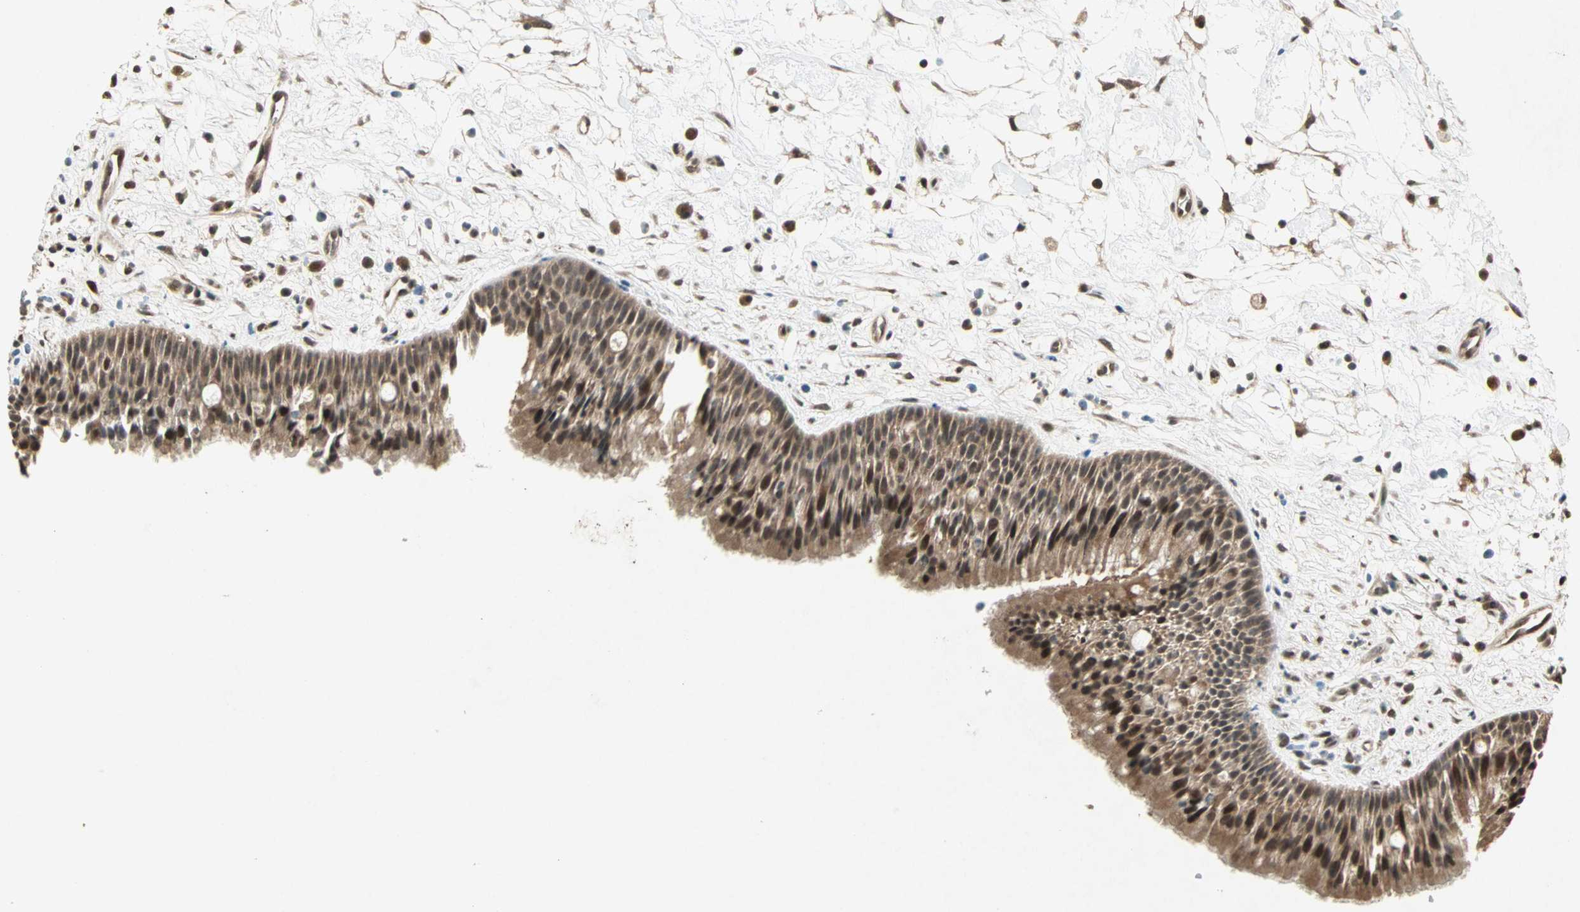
{"staining": {"intensity": "moderate", "quantity": ">75%", "location": "cytoplasmic/membranous,nuclear"}, "tissue": "nasopharynx", "cell_type": "Respiratory epithelial cells", "image_type": "normal", "snomed": [{"axis": "morphology", "description": "Normal tissue, NOS"}, {"axis": "topography", "description": "Nasopharynx"}], "caption": "This micrograph exhibits immunohistochemistry (IHC) staining of unremarkable human nasopharynx, with medium moderate cytoplasmic/membranous,nuclear expression in about >75% of respiratory epithelial cells.", "gene": "ZNF701", "patient": {"sex": "male", "age": 13}}